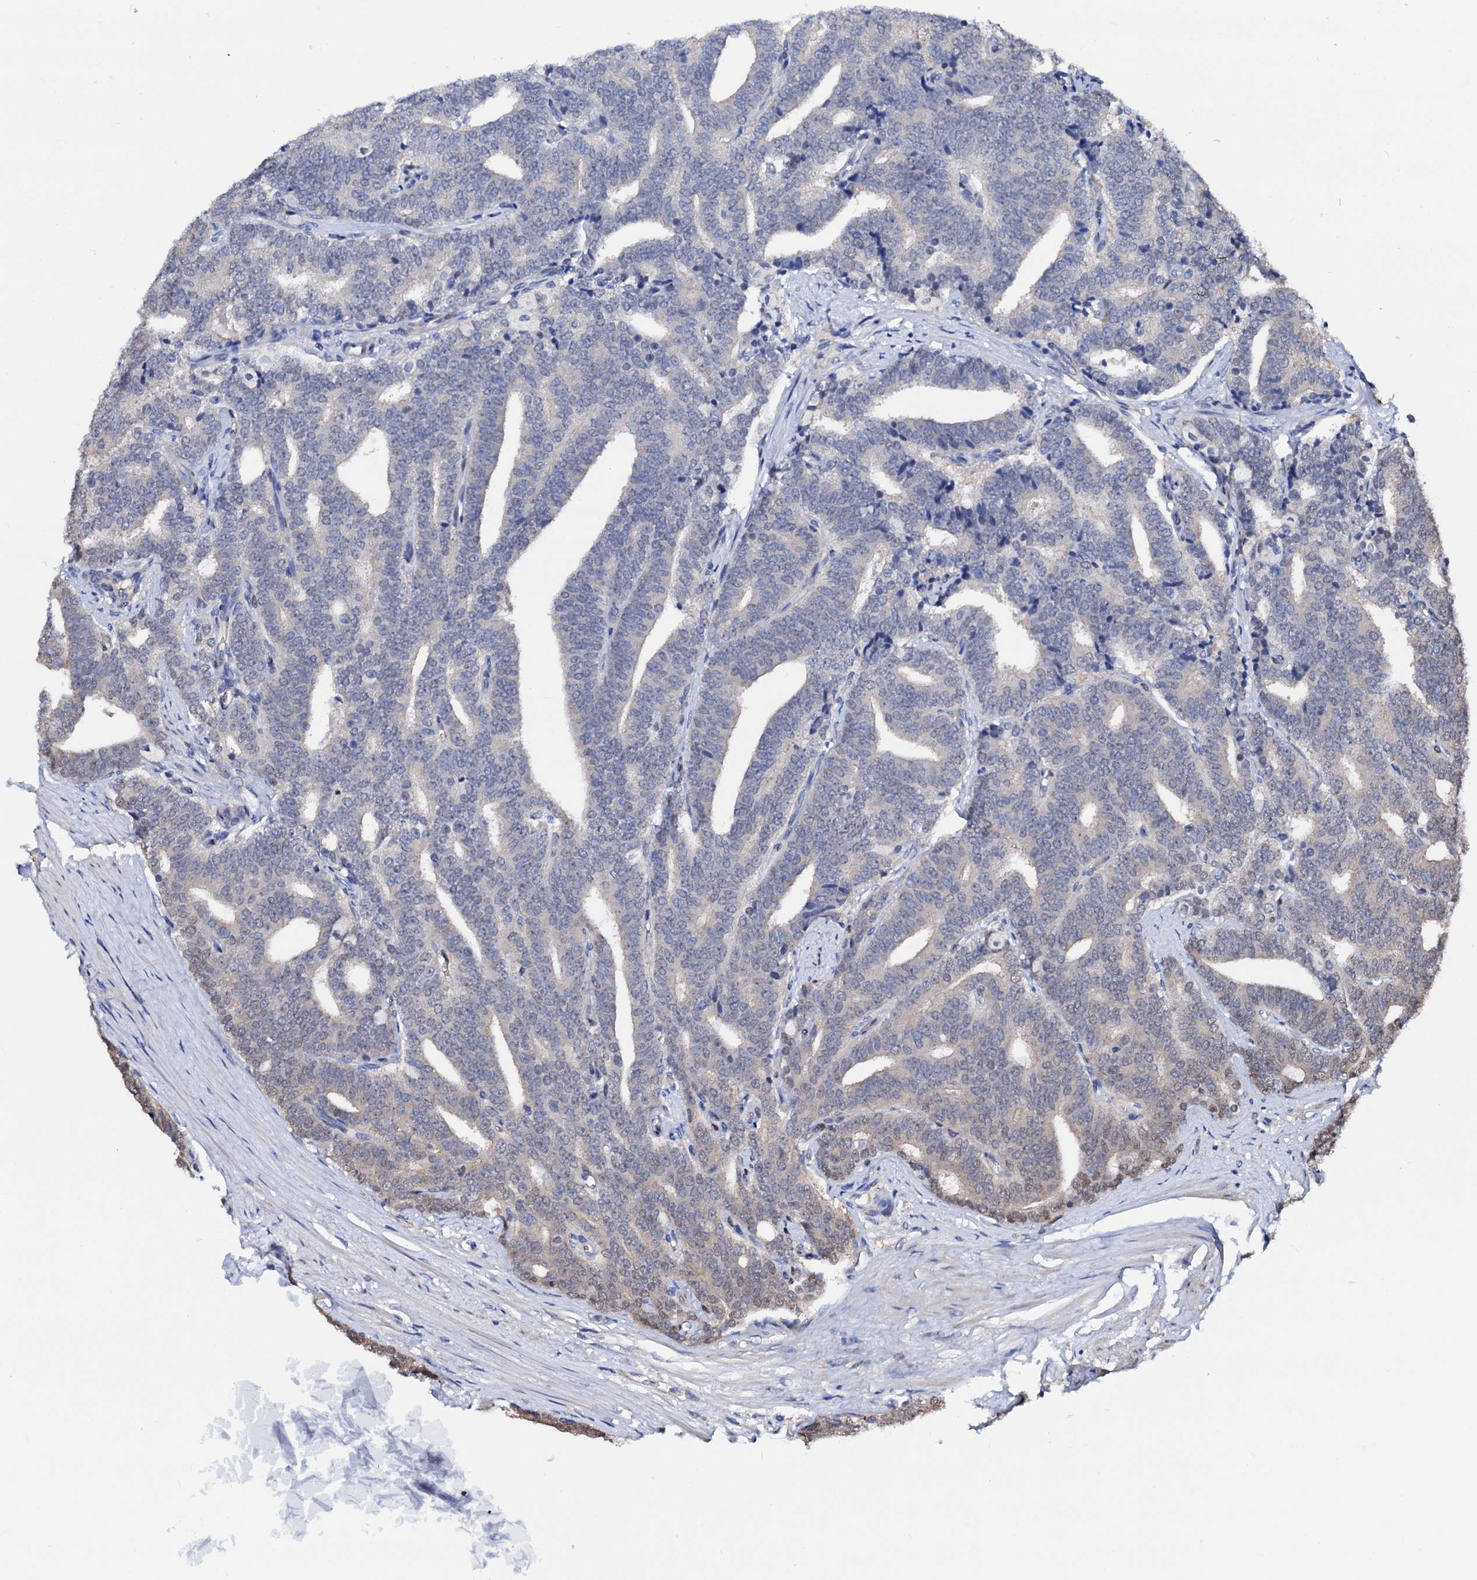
{"staining": {"intensity": "negative", "quantity": "none", "location": "none"}, "tissue": "prostate cancer", "cell_type": "Tumor cells", "image_type": "cancer", "snomed": [{"axis": "morphology", "description": "Adenocarcinoma, High grade"}, {"axis": "topography", "description": "Prostate and seminal vesicle, NOS"}], "caption": "An immunohistochemistry micrograph of prostate cancer (high-grade adenocarcinoma) is shown. There is no staining in tumor cells of prostate cancer (high-grade adenocarcinoma). (DAB (3,3'-diaminobenzidine) IHC, high magnification).", "gene": "CSN2", "patient": {"sex": "male", "age": 67}}